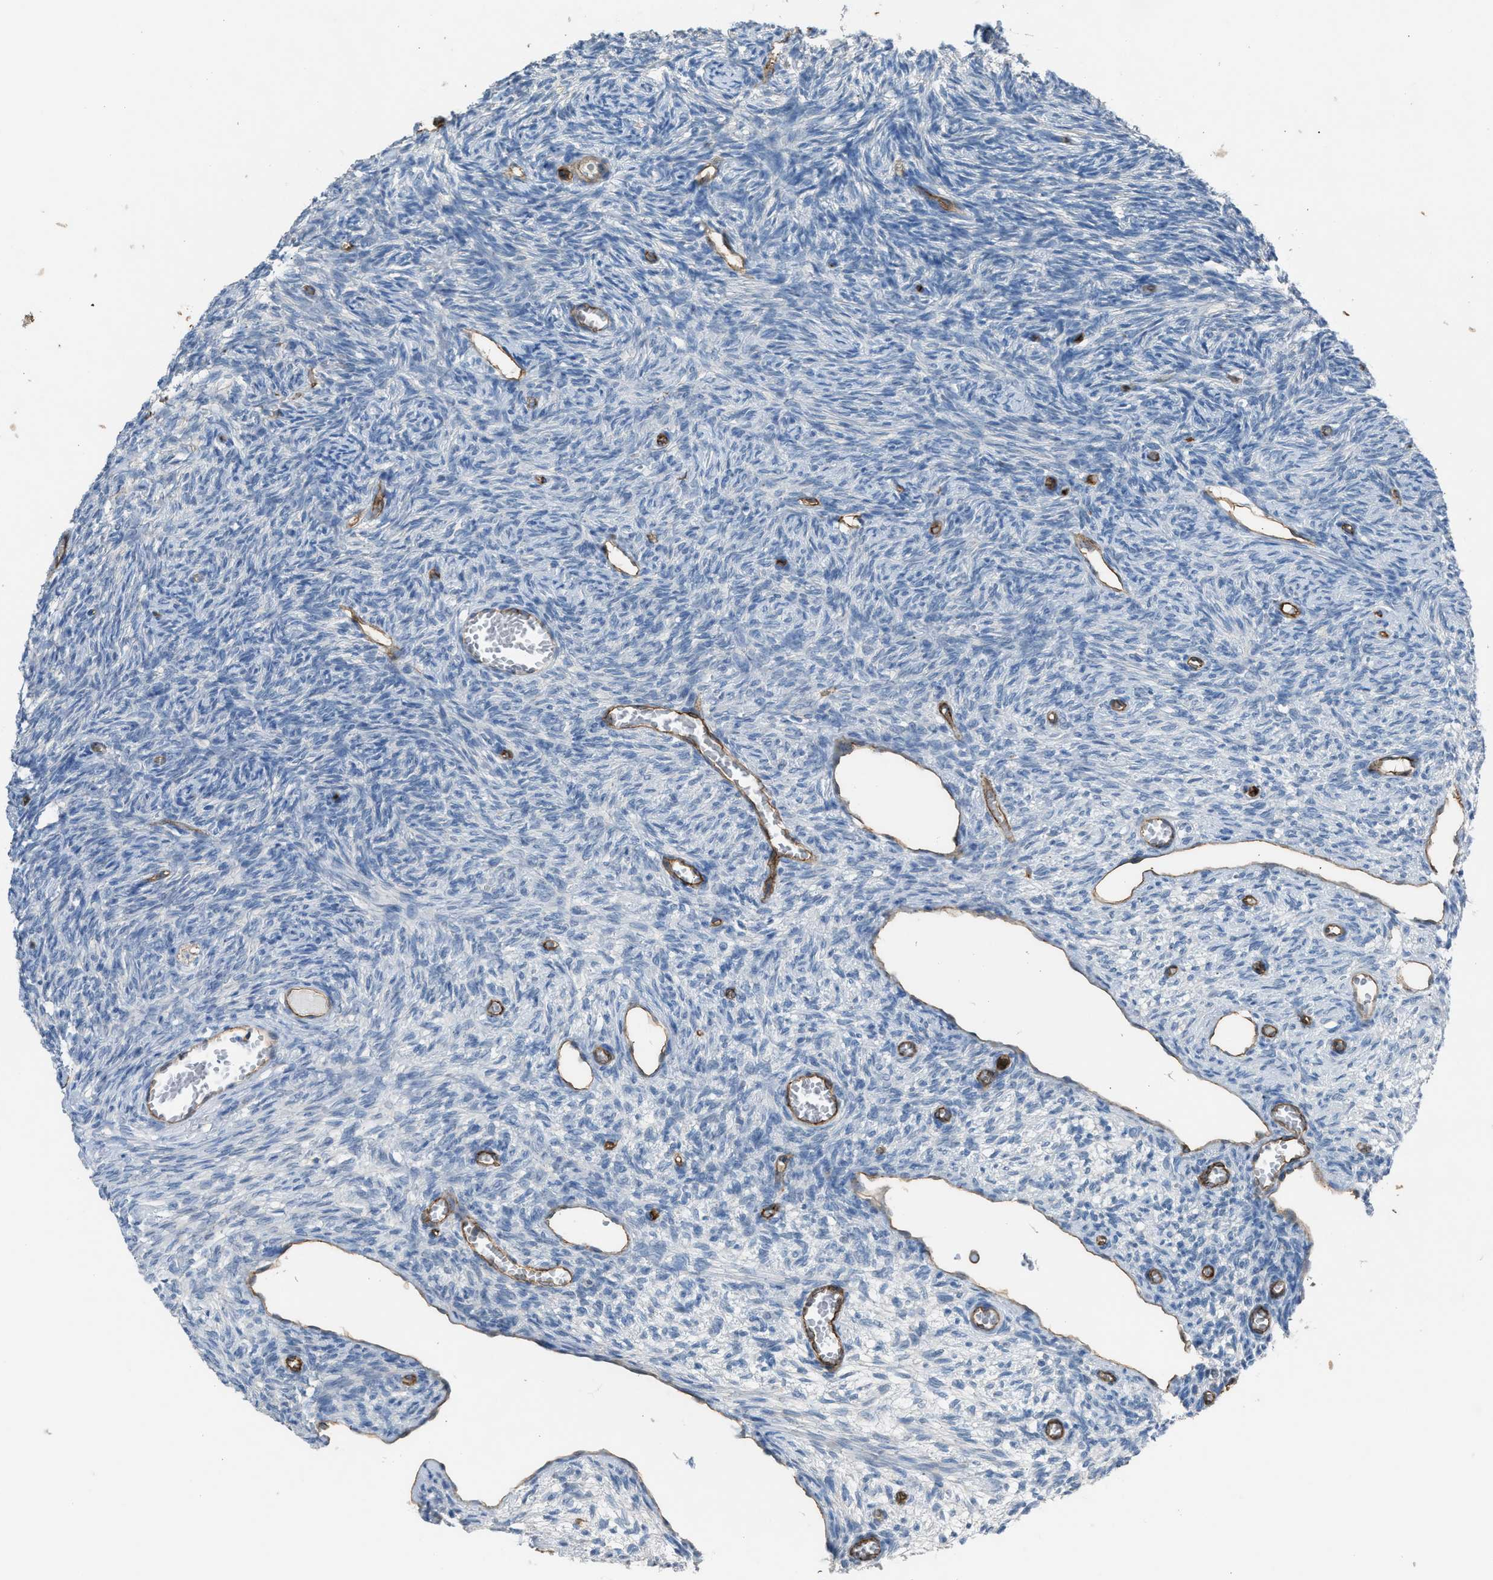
{"staining": {"intensity": "negative", "quantity": "none", "location": "none"}, "tissue": "ovary", "cell_type": "Ovarian stroma cells", "image_type": "normal", "snomed": [{"axis": "morphology", "description": "Normal tissue, NOS"}, {"axis": "topography", "description": "Ovary"}], "caption": "An immunohistochemistry histopathology image of normal ovary is shown. There is no staining in ovarian stroma cells of ovary. Brightfield microscopy of IHC stained with DAB (brown) and hematoxylin (blue), captured at high magnification.", "gene": "DYSF", "patient": {"sex": "female", "age": 27}}